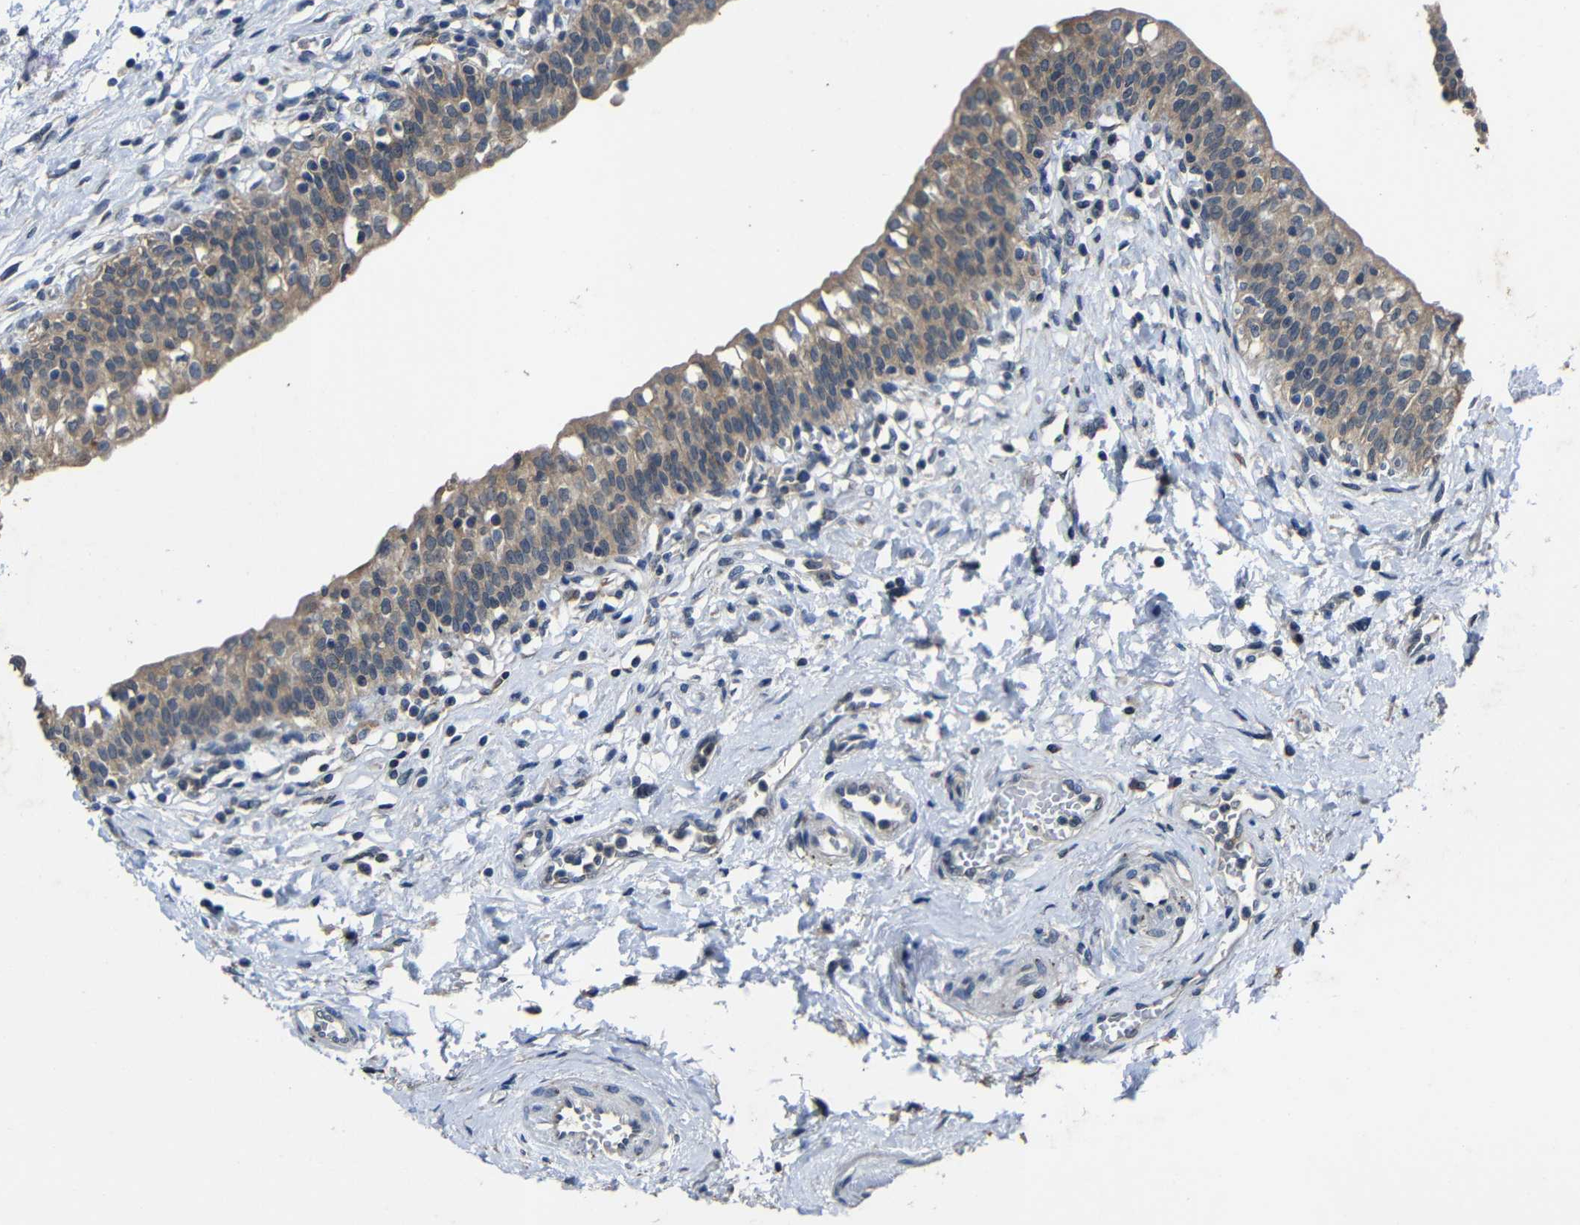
{"staining": {"intensity": "moderate", "quantity": ">75%", "location": "cytoplasmic/membranous"}, "tissue": "urinary bladder", "cell_type": "Urothelial cells", "image_type": "normal", "snomed": [{"axis": "morphology", "description": "Normal tissue, NOS"}, {"axis": "topography", "description": "Urinary bladder"}], "caption": "DAB immunohistochemical staining of unremarkable urinary bladder reveals moderate cytoplasmic/membranous protein expression in about >75% of urothelial cells.", "gene": "C6orf89", "patient": {"sex": "male", "age": 55}}